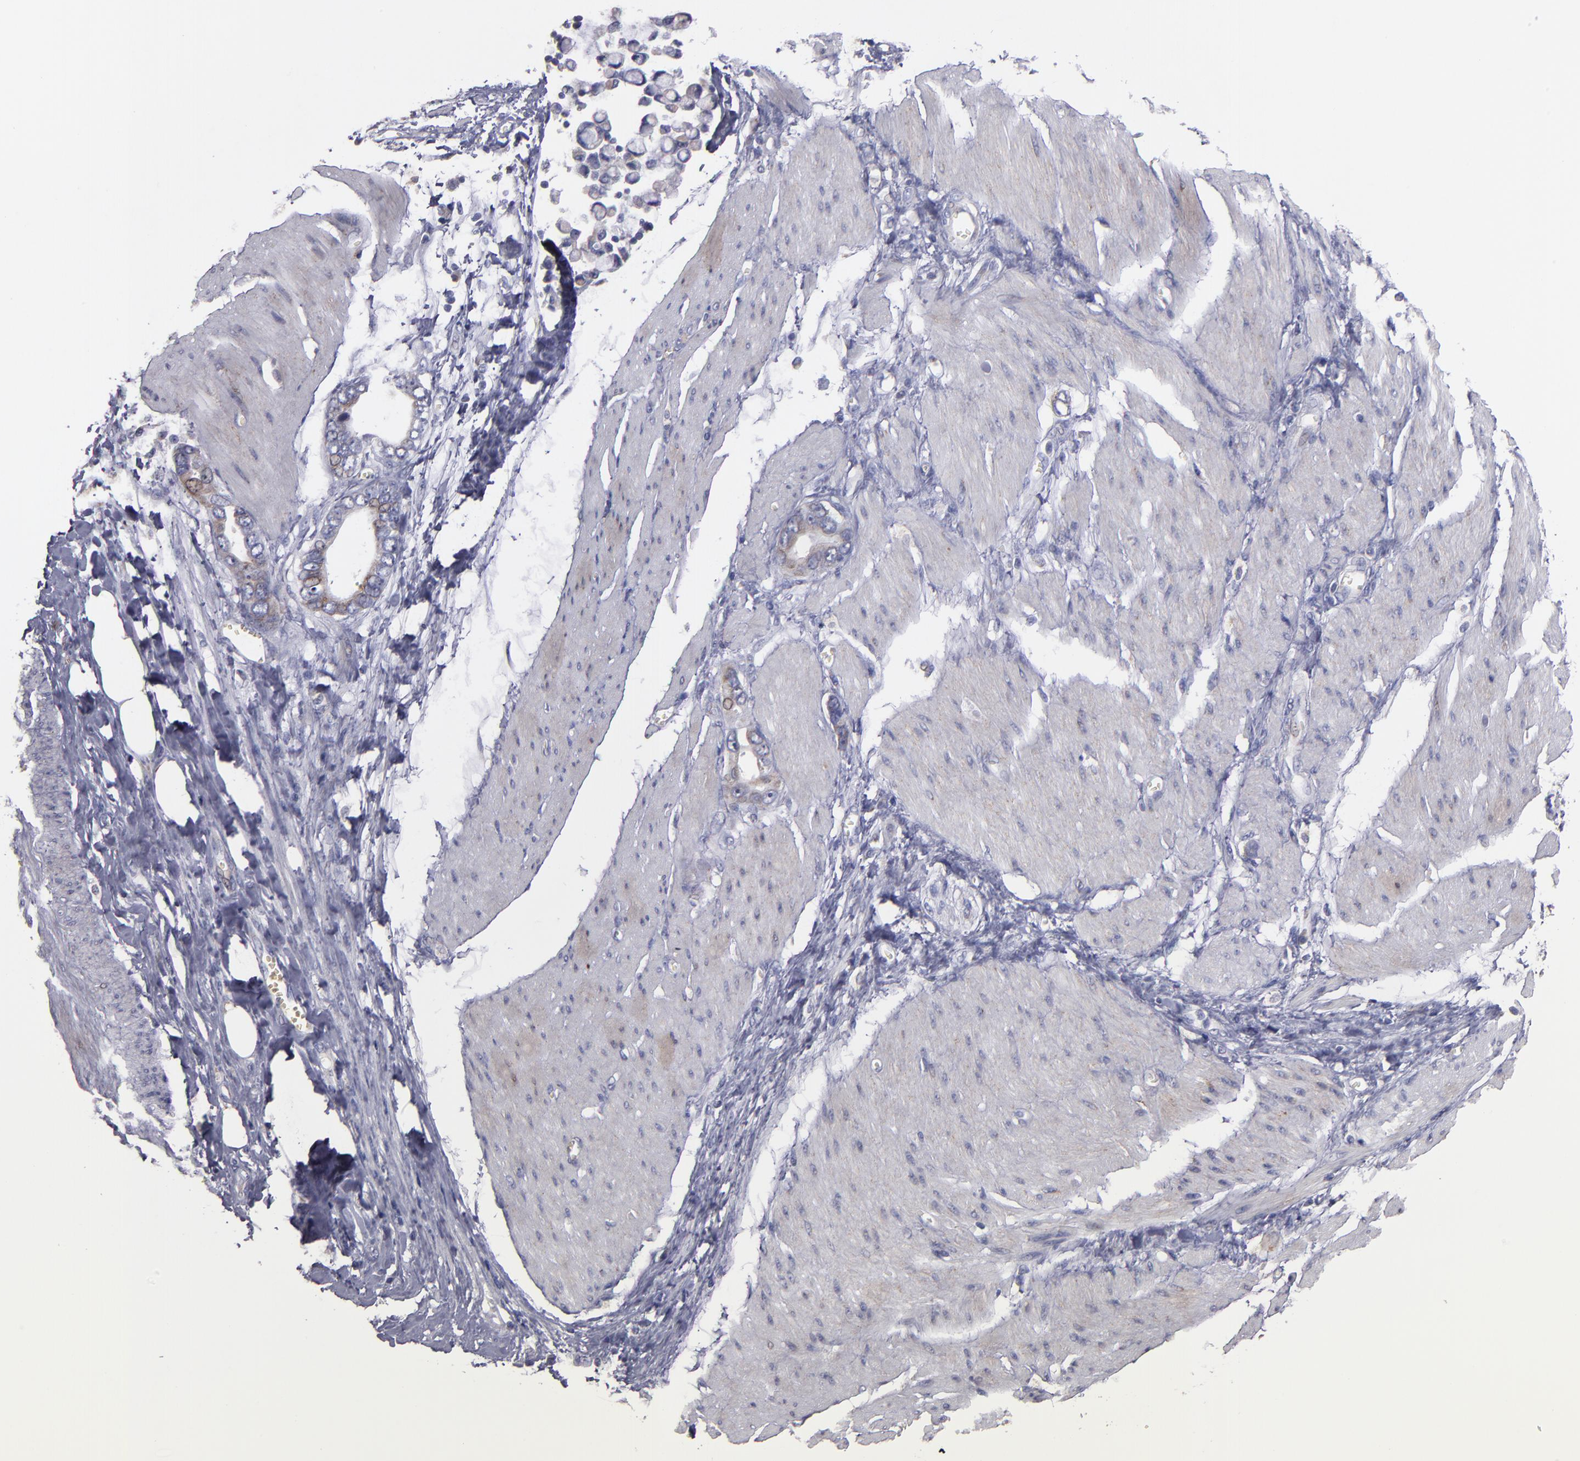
{"staining": {"intensity": "weak", "quantity": "<25%", "location": "cytoplasmic/membranous"}, "tissue": "stomach cancer", "cell_type": "Tumor cells", "image_type": "cancer", "snomed": [{"axis": "morphology", "description": "Adenocarcinoma, NOS"}, {"axis": "topography", "description": "Stomach"}], "caption": "There is no significant positivity in tumor cells of adenocarcinoma (stomach). (DAB IHC with hematoxylin counter stain).", "gene": "CLTA", "patient": {"sex": "male", "age": 78}}